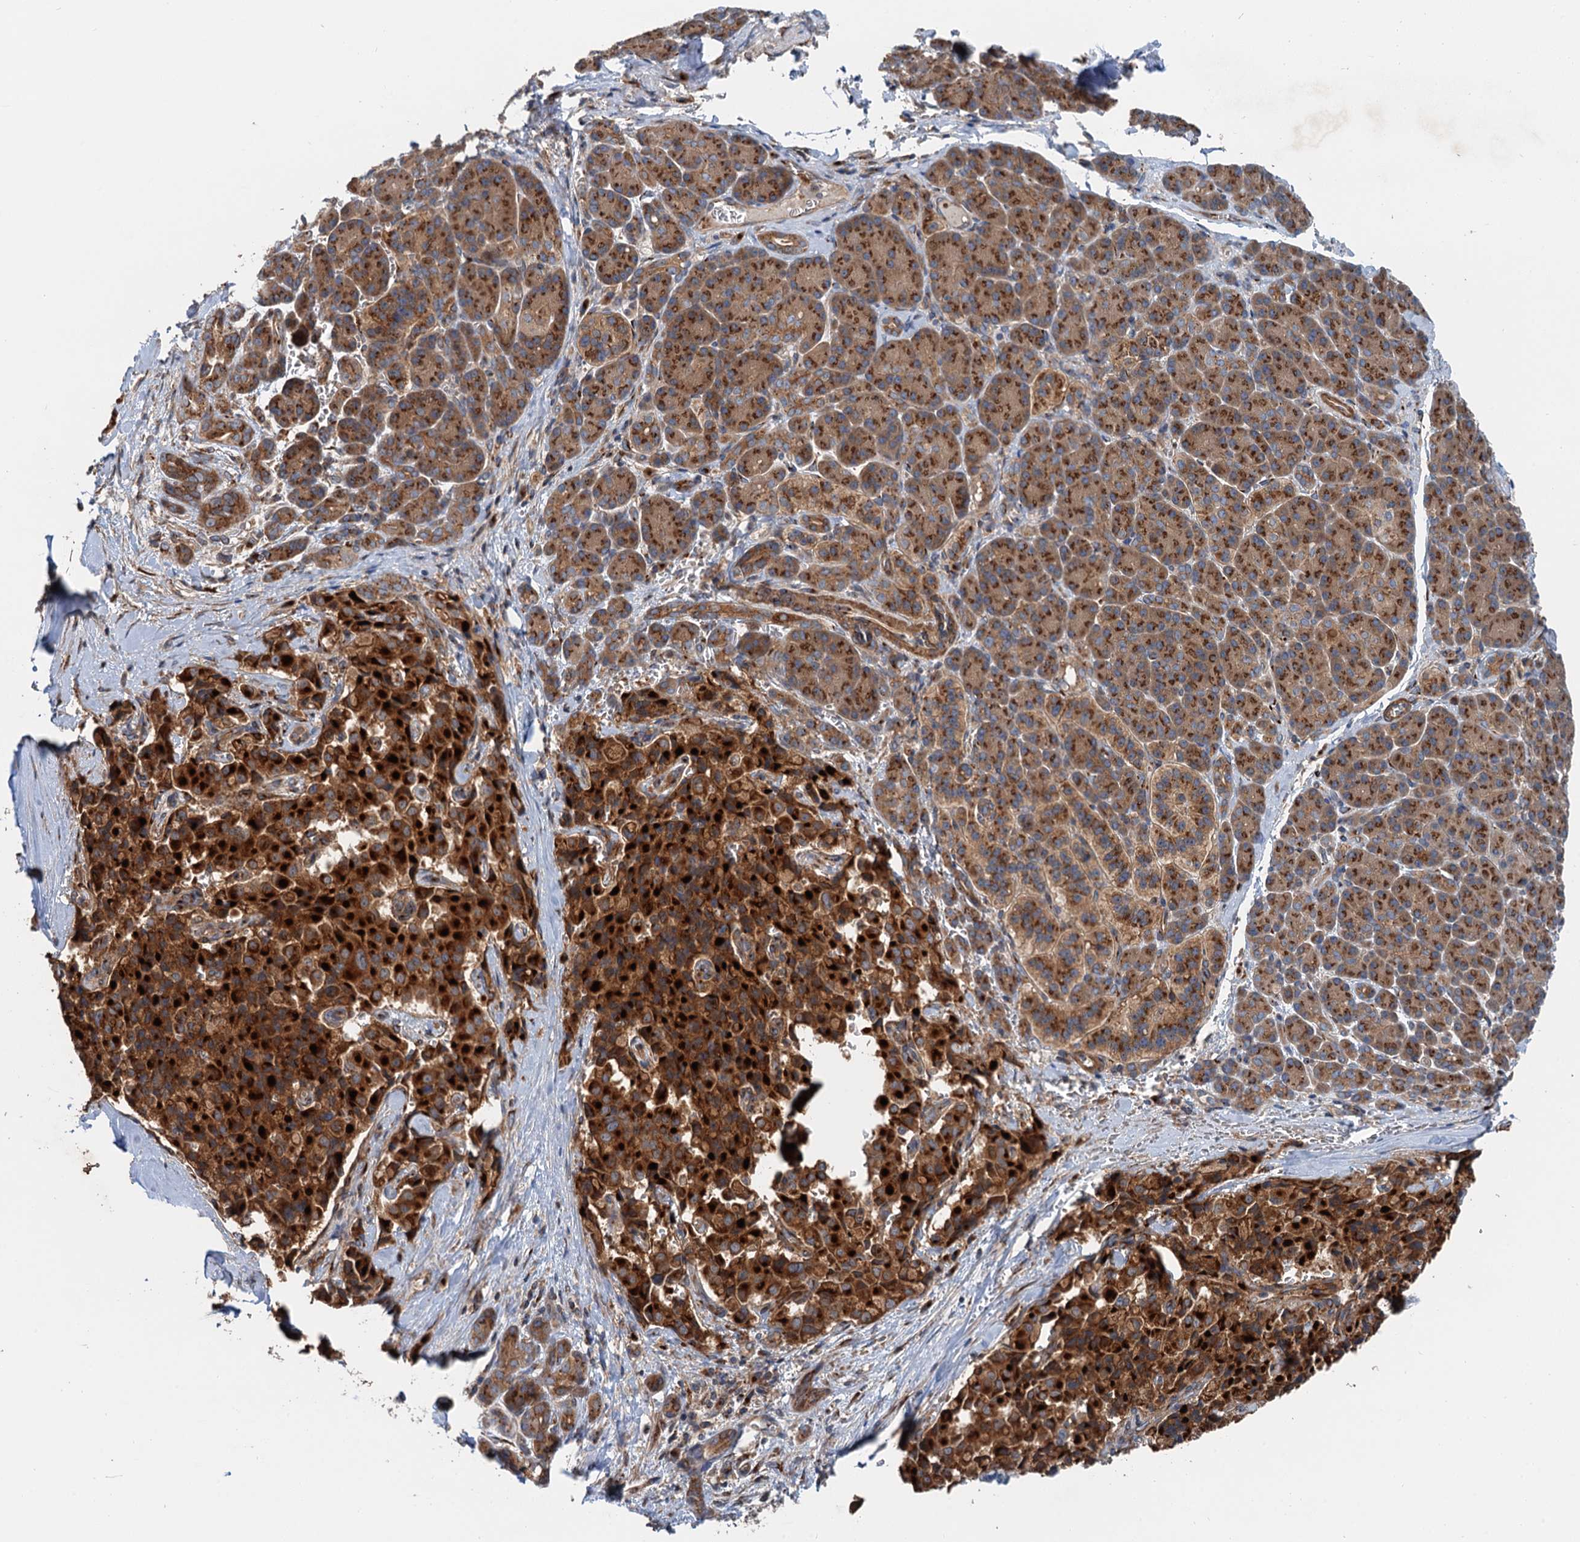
{"staining": {"intensity": "strong", "quantity": ">75%", "location": "cytoplasmic/membranous"}, "tissue": "pancreatic cancer", "cell_type": "Tumor cells", "image_type": "cancer", "snomed": [{"axis": "morphology", "description": "Adenocarcinoma, NOS"}, {"axis": "topography", "description": "Pancreas"}], "caption": "Protein staining of adenocarcinoma (pancreatic) tissue demonstrates strong cytoplasmic/membranous expression in about >75% of tumor cells.", "gene": "ANKRD26", "patient": {"sex": "male", "age": 65}}